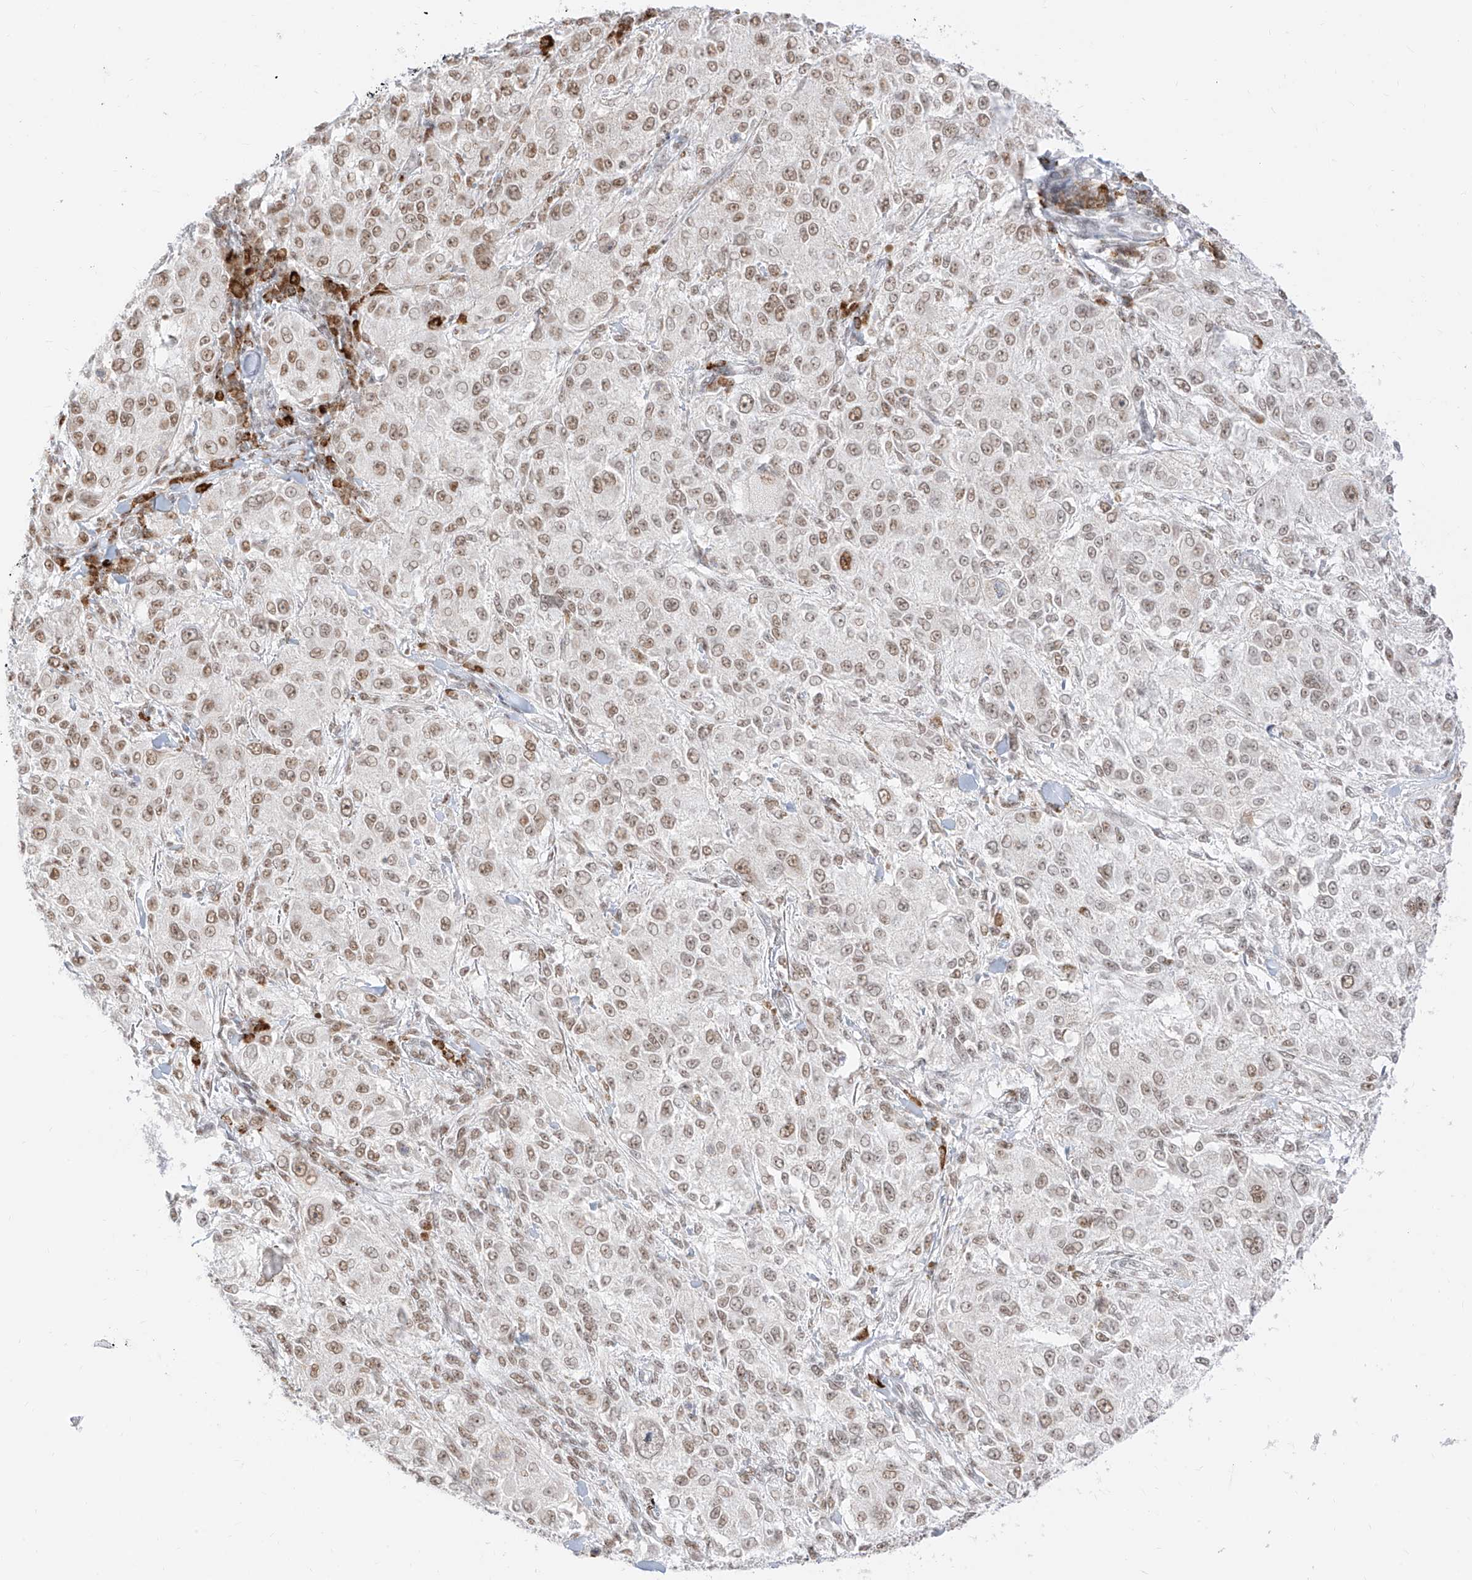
{"staining": {"intensity": "moderate", "quantity": ">75%", "location": "nuclear"}, "tissue": "melanoma", "cell_type": "Tumor cells", "image_type": "cancer", "snomed": [{"axis": "morphology", "description": "Necrosis, NOS"}, {"axis": "morphology", "description": "Malignant melanoma, NOS"}, {"axis": "topography", "description": "Skin"}], "caption": "This histopathology image demonstrates immunohistochemistry staining of human melanoma, with medium moderate nuclear expression in about >75% of tumor cells.", "gene": "SUPT5H", "patient": {"sex": "female", "age": 87}}